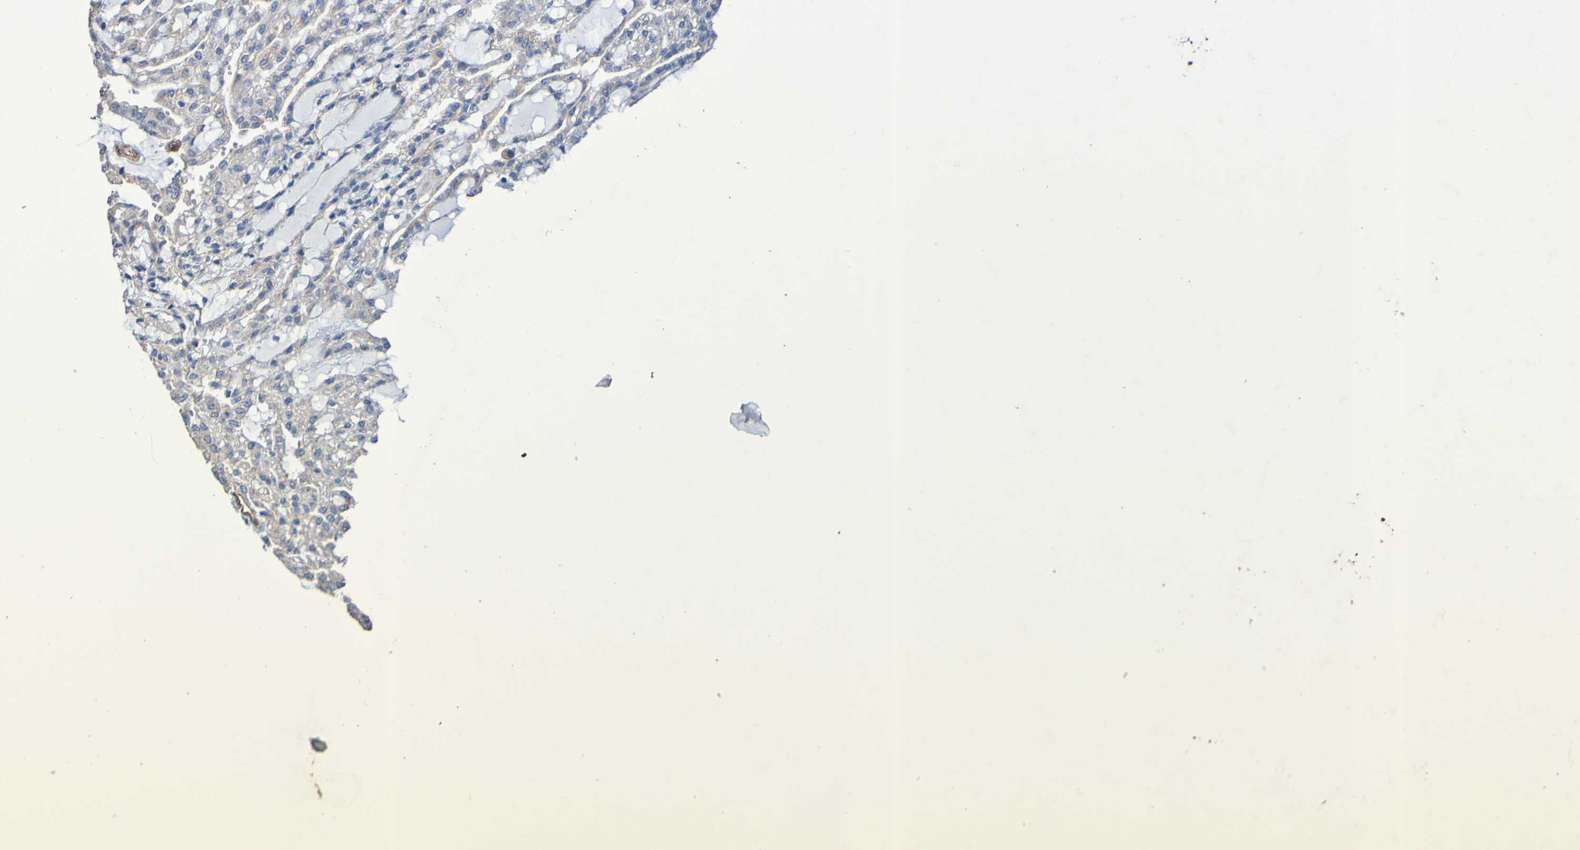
{"staining": {"intensity": "weak", "quantity": "25%-75%", "location": "cytoplasmic/membranous"}, "tissue": "renal cancer", "cell_type": "Tumor cells", "image_type": "cancer", "snomed": [{"axis": "morphology", "description": "Adenocarcinoma, NOS"}, {"axis": "topography", "description": "Kidney"}], "caption": "Renal adenocarcinoma stained with a brown dye demonstrates weak cytoplasmic/membranous positive staining in approximately 25%-75% of tumor cells.", "gene": "ELMOD3", "patient": {"sex": "male", "age": 63}}